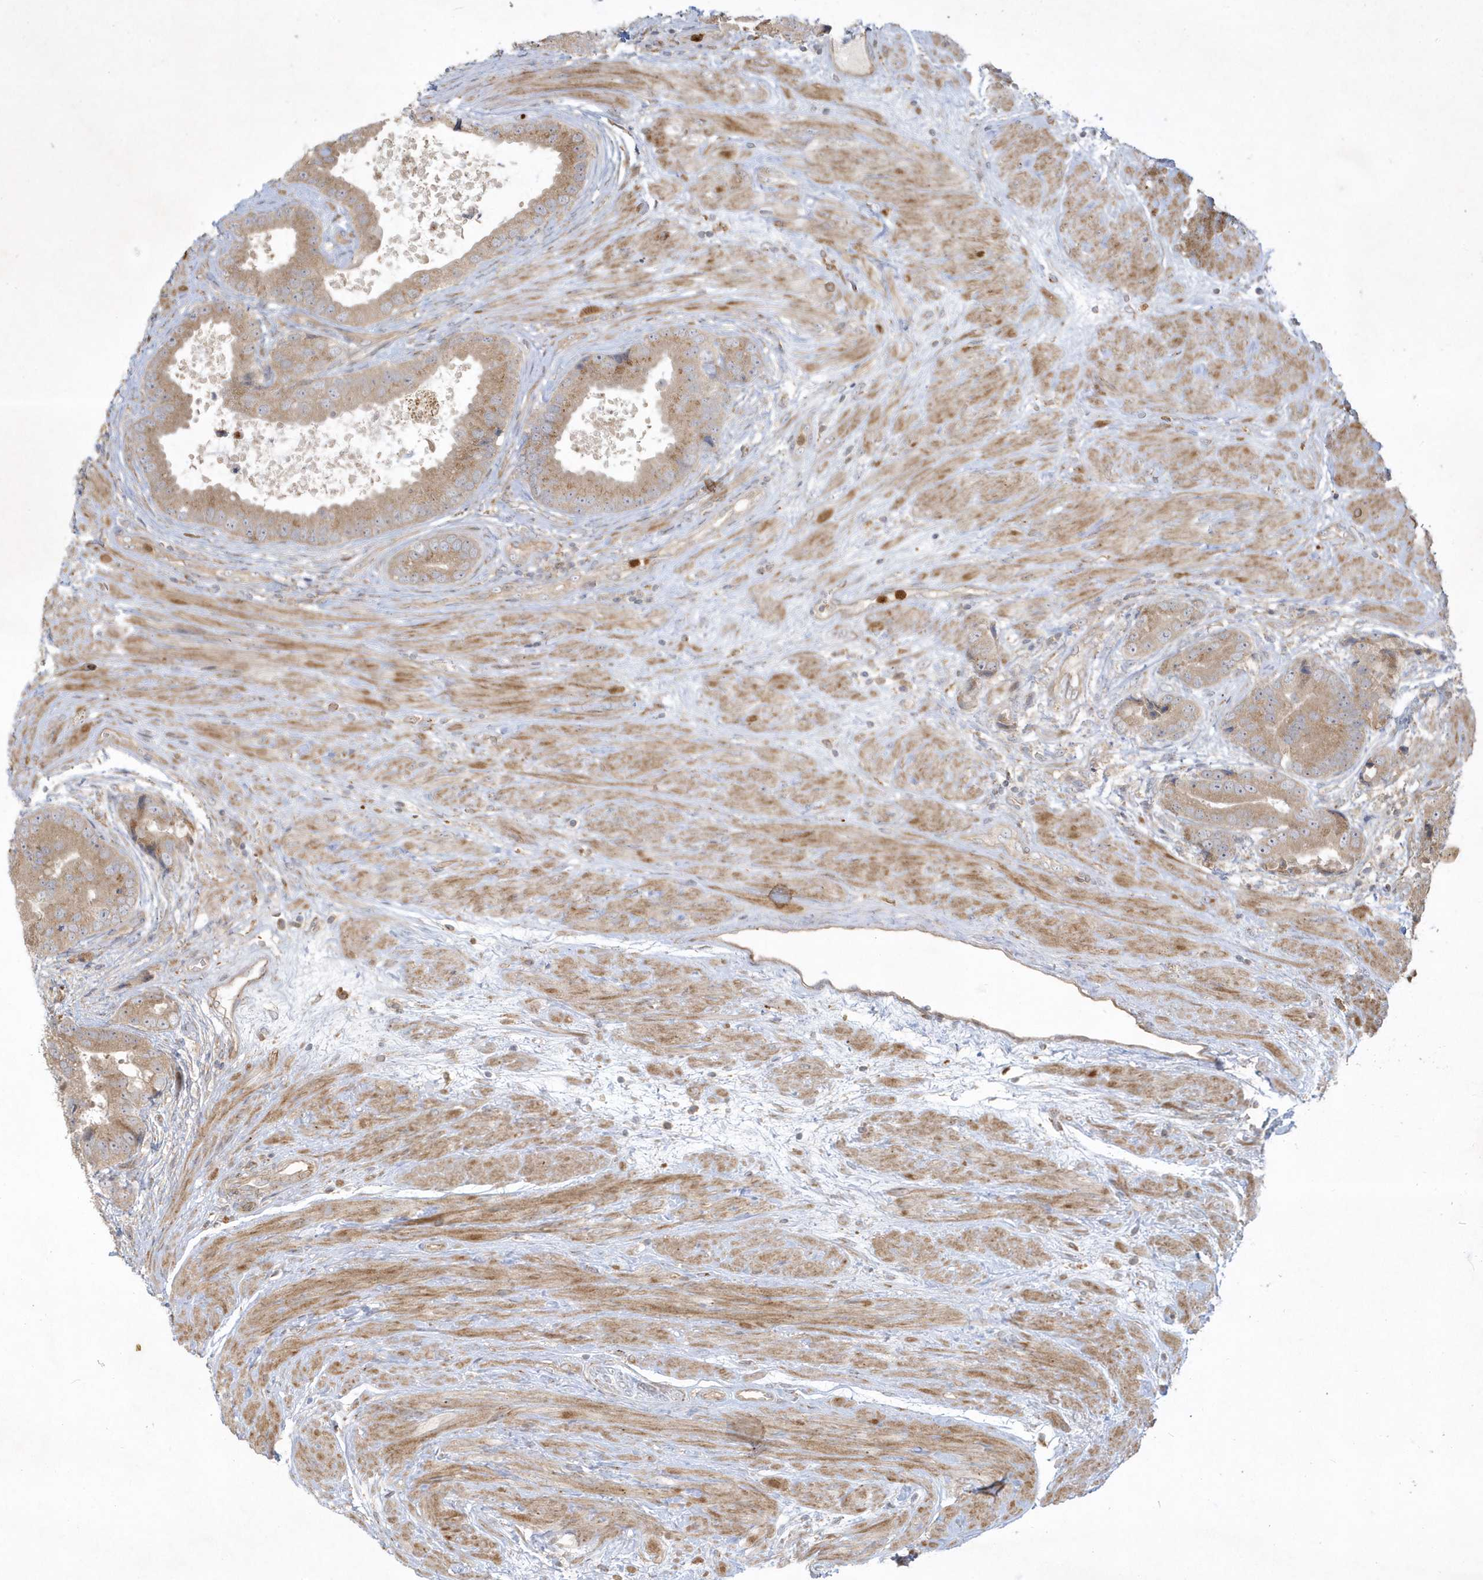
{"staining": {"intensity": "weak", "quantity": ">75%", "location": "cytoplasmic/membranous"}, "tissue": "prostate cancer", "cell_type": "Tumor cells", "image_type": "cancer", "snomed": [{"axis": "morphology", "description": "Adenocarcinoma, High grade"}, {"axis": "topography", "description": "Prostate"}], "caption": "A micrograph of prostate cancer stained for a protein demonstrates weak cytoplasmic/membranous brown staining in tumor cells. The protein is shown in brown color, while the nuclei are stained blue.", "gene": "IFT57", "patient": {"sex": "male", "age": 70}}